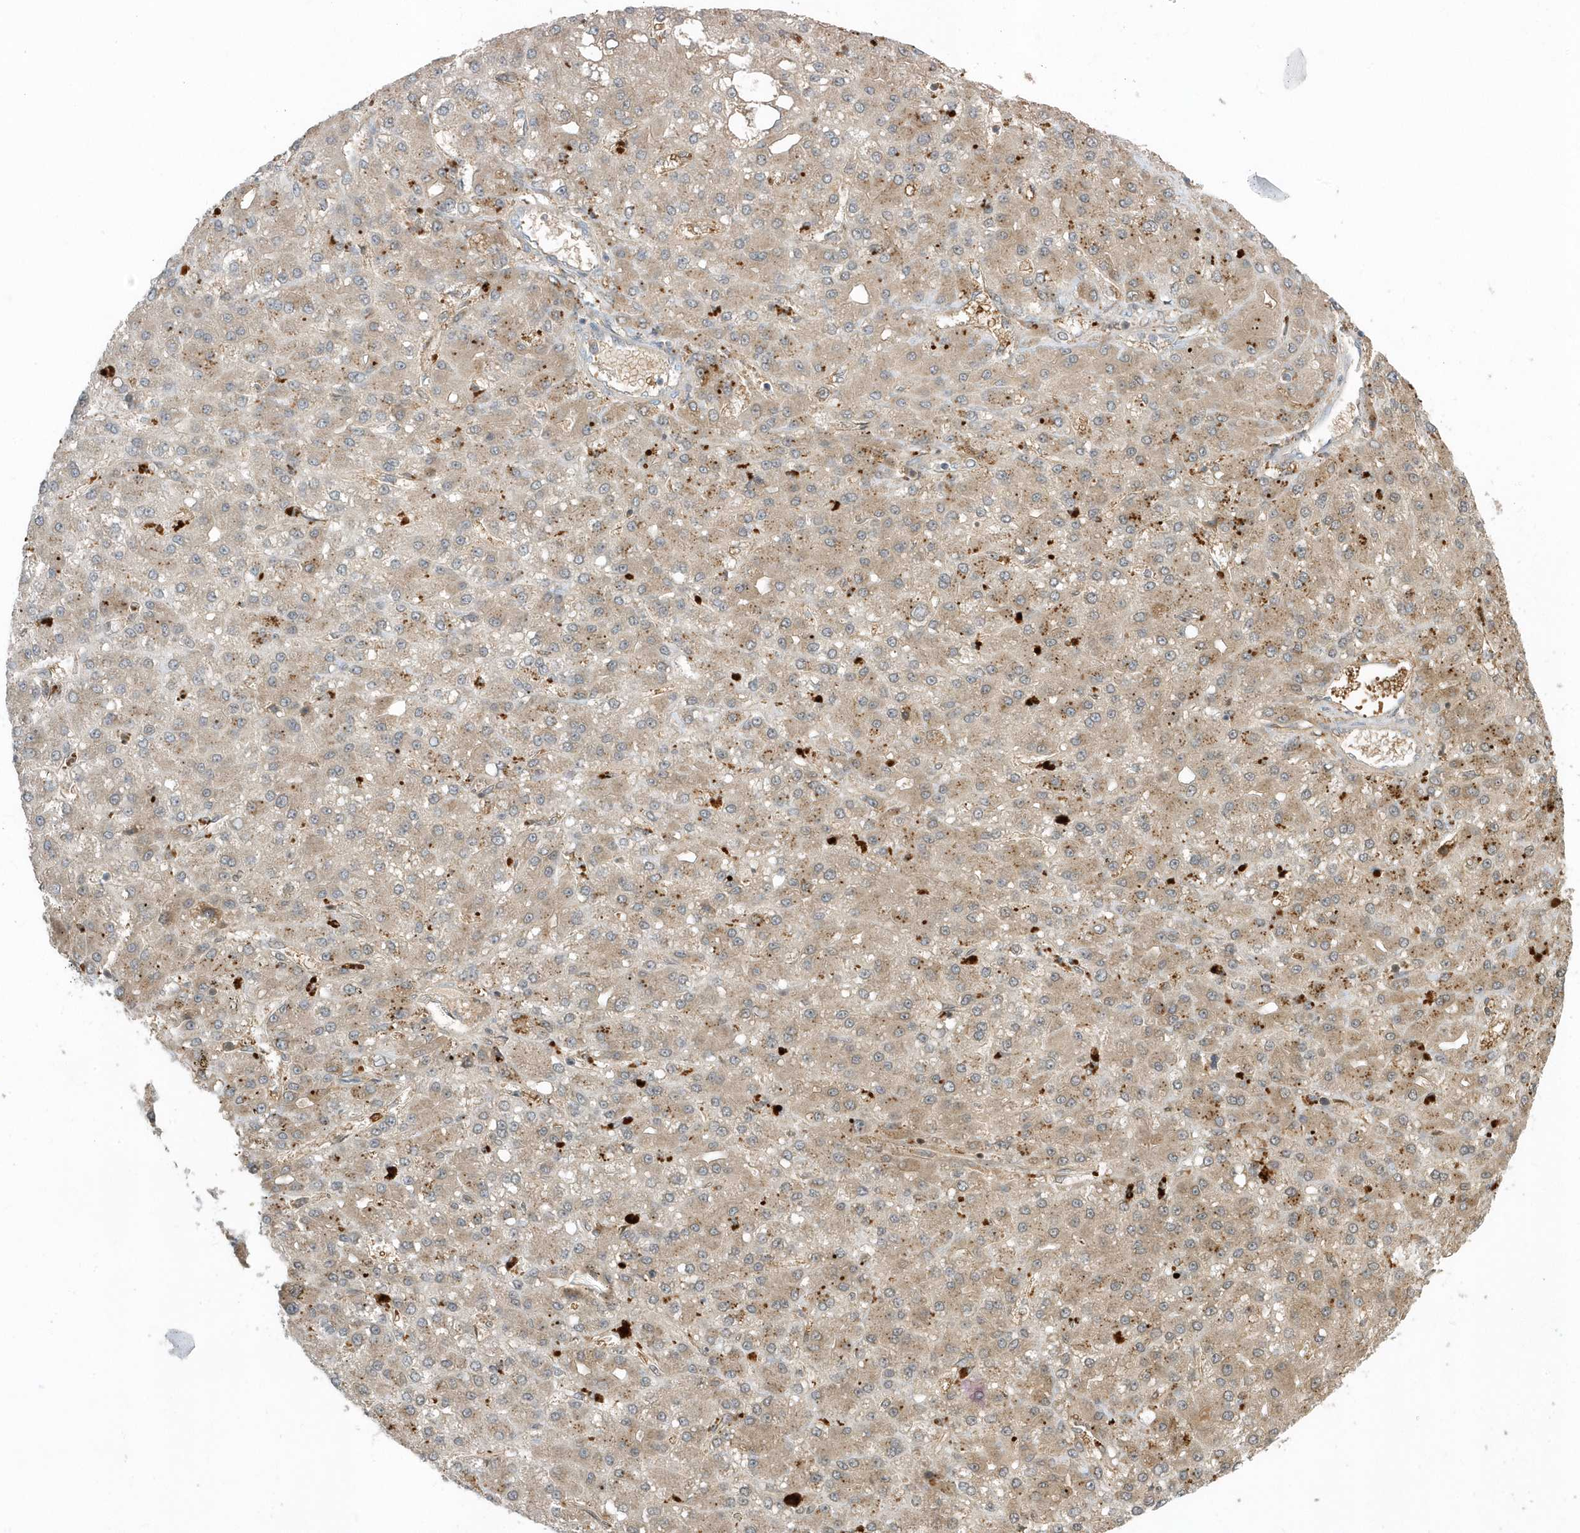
{"staining": {"intensity": "moderate", "quantity": "25%-75%", "location": "cytoplasmic/membranous"}, "tissue": "liver cancer", "cell_type": "Tumor cells", "image_type": "cancer", "snomed": [{"axis": "morphology", "description": "Carcinoma, Hepatocellular, NOS"}, {"axis": "topography", "description": "Liver"}], "caption": "A brown stain shows moderate cytoplasmic/membranous expression of a protein in human liver hepatocellular carcinoma tumor cells.", "gene": "USP53", "patient": {"sex": "male", "age": 67}}